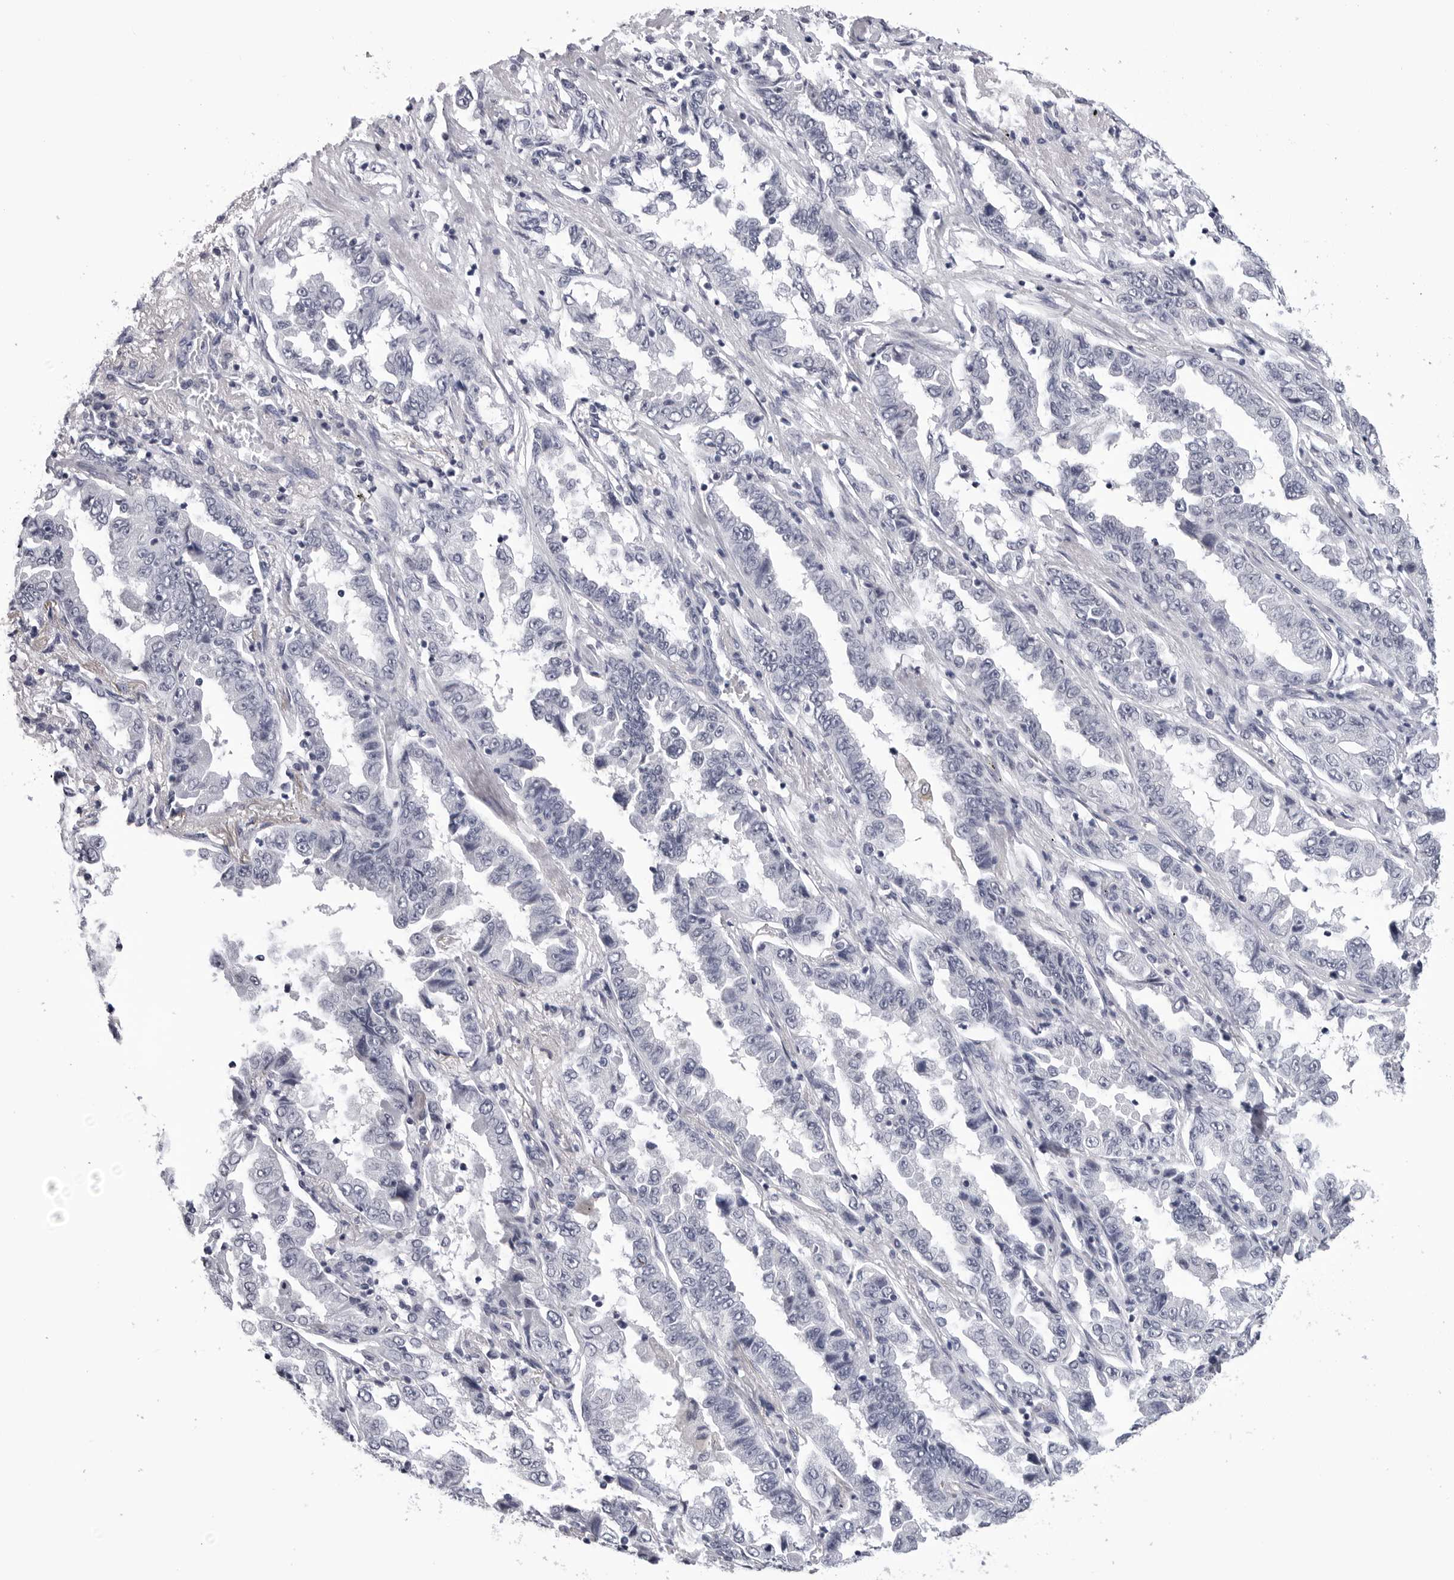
{"staining": {"intensity": "negative", "quantity": "none", "location": "none"}, "tissue": "lung cancer", "cell_type": "Tumor cells", "image_type": "cancer", "snomed": [{"axis": "morphology", "description": "Adenocarcinoma, NOS"}, {"axis": "topography", "description": "Lung"}], "caption": "This is an immunohistochemistry photomicrograph of lung cancer. There is no expression in tumor cells.", "gene": "CDK20", "patient": {"sex": "female", "age": 51}}